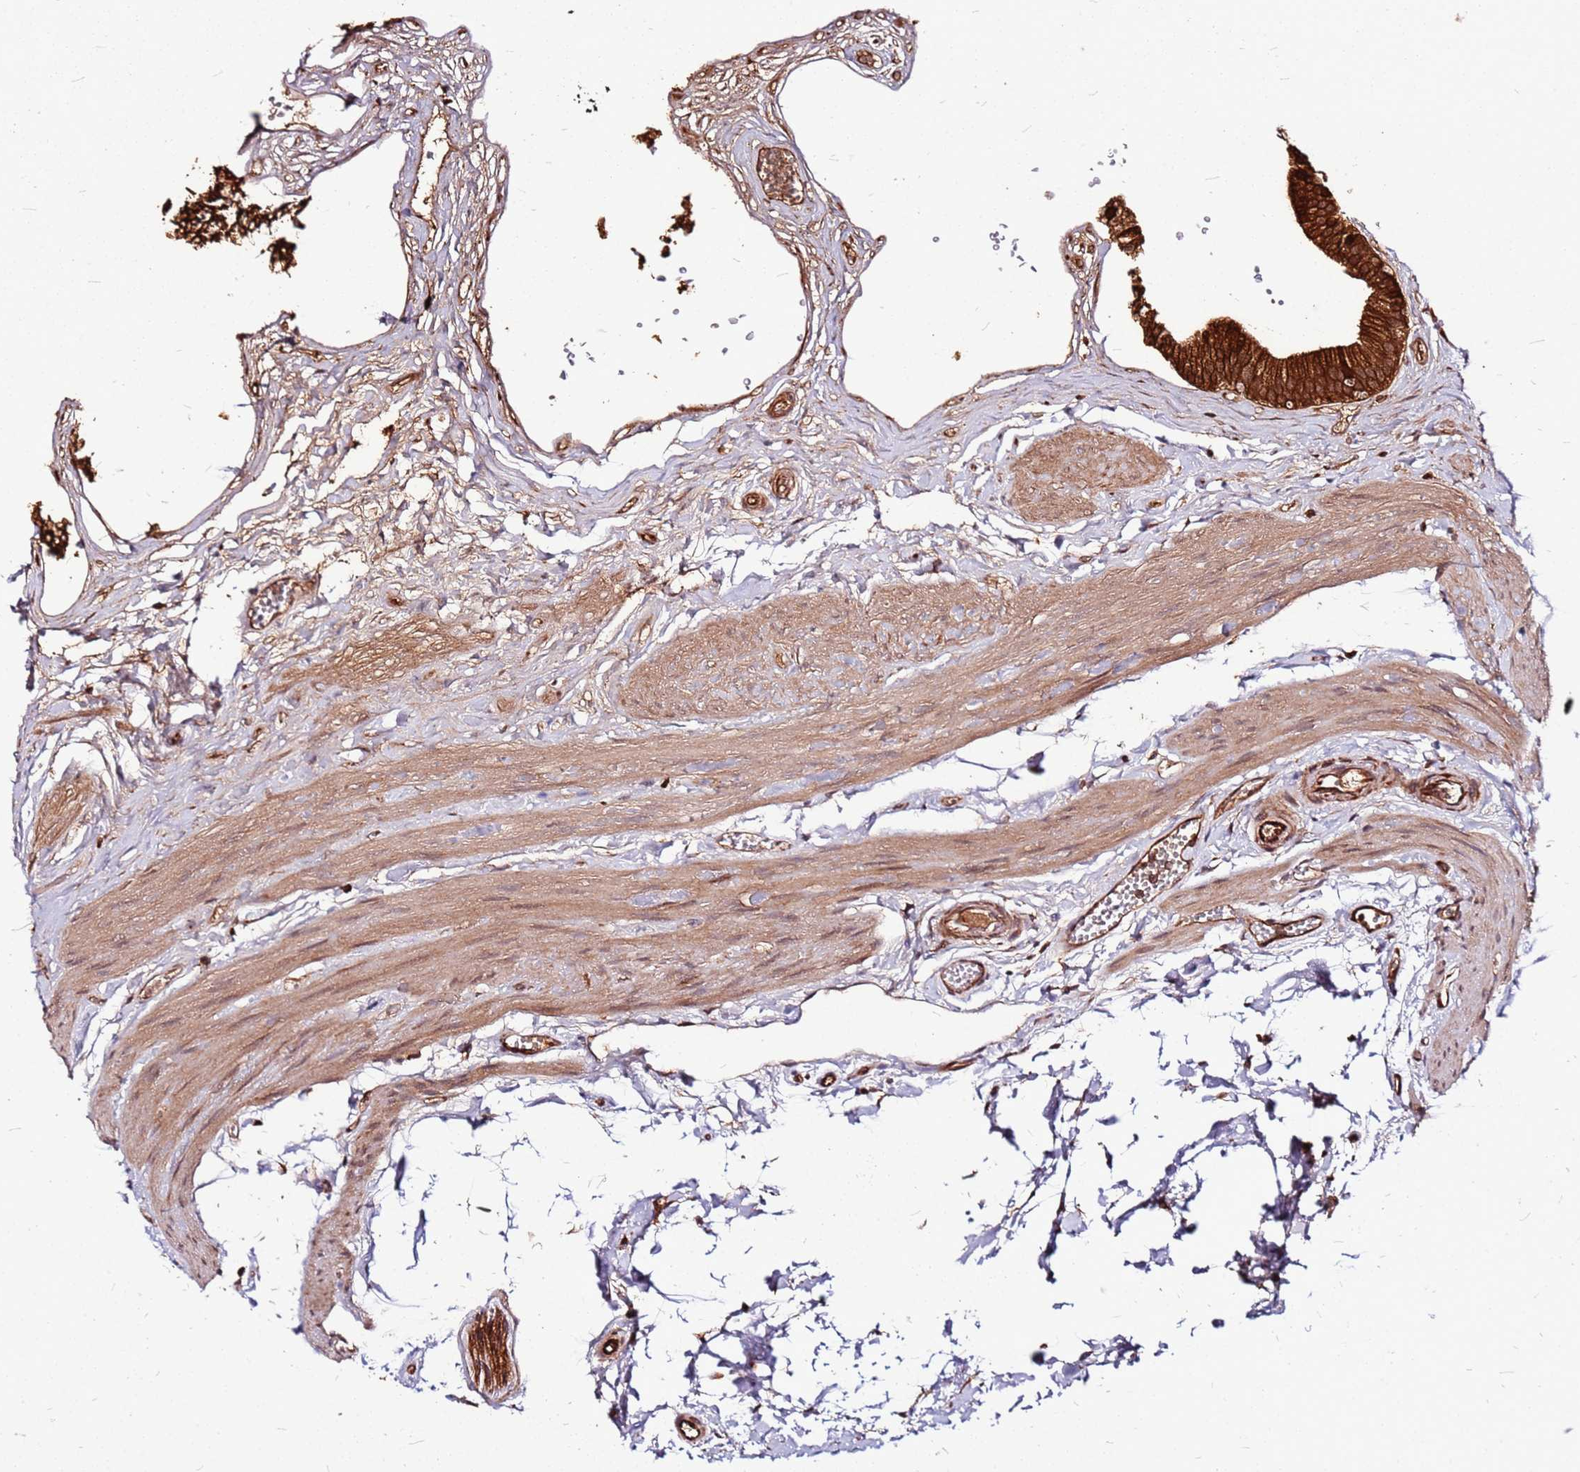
{"staining": {"intensity": "strong", "quantity": ">75%", "location": "cytoplasmic/membranous"}, "tissue": "gallbladder", "cell_type": "Glandular cells", "image_type": "normal", "snomed": [{"axis": "morphology", "description": "Normal tissue, NOS"}, {"axis": "topography", "description": "Gallbladder"}], "caption": "The micrograph displays a brown stain indicating the presence of a protein in the cytoplasmic/membranous of glandular cells in gallbladder. The staining was performed using DAB (3,3'-diaminobenzidine), with brown indicating positive protein expression. Nuclei are stained blue with hematoxylin.", "gene": "LYPLAL1", "patient": {"sex": "female", "age": 54}}